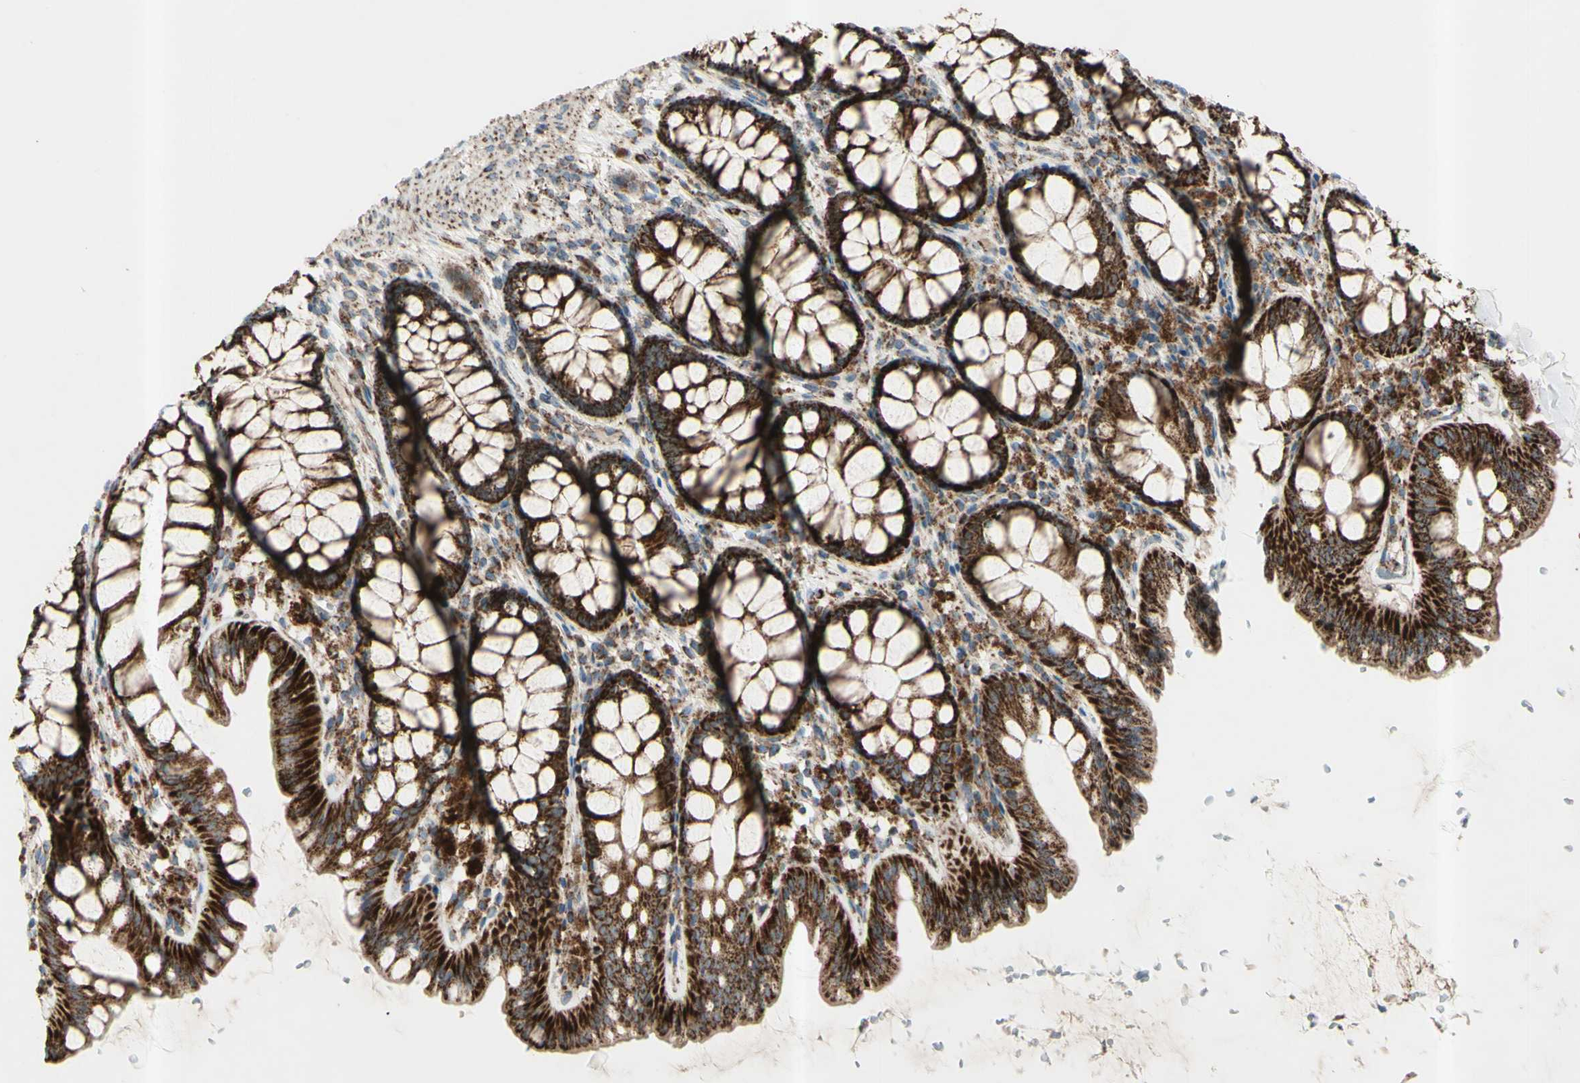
{"staining": {"intensity": "strong", "quantity": ">75%", "location": "cytoplasmic/membranous"}, "tissue": "colon", "cell_type": "Endothelial cells", "image_type": "normal", "snomed": [{"axis": "morphology", "description": "Normal tissue, NOS"}, {"axis": "topography", "description": "Colon"}], "caption": "Immunohistochemistry staining of unremarkable colon, which shows high levels of strong cytoplasmic/membranous positivity in about >75% of endothelial cells indicating strong cytoplasmic/membranous protein expression. The staining was performed using DAB (3,3'-diaminobenzidine) (brown) for protein detection and nuclei were counterstained in hematoxylin (blue).", "gene": "RHOT1", "patient": {"sex": "female", "age": 55}}